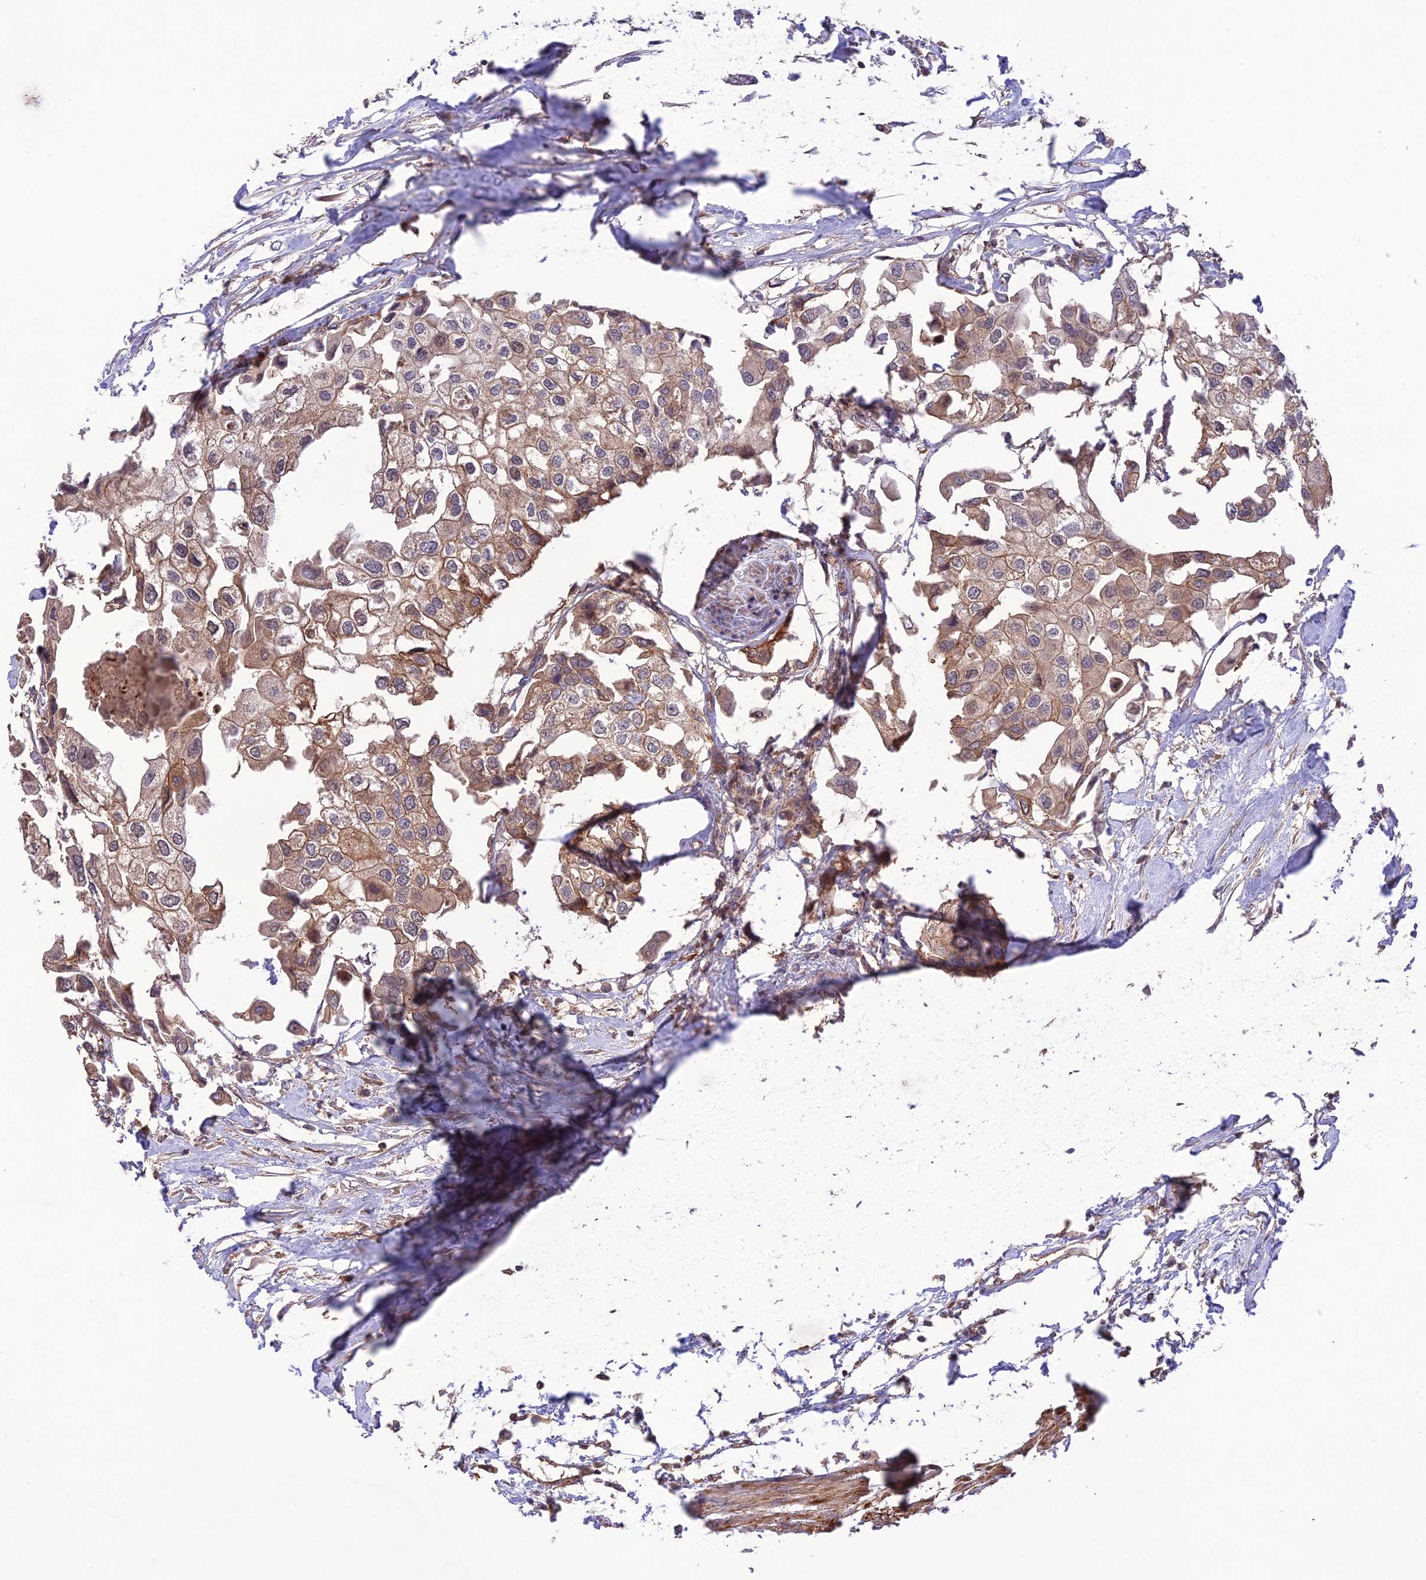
{"staining": {"intensity": "moderate", "quantity": ">75%", "location": "cytoplasmic/membranous"}, "tissue": "urothelial cancer", "cell_type": "Tumor cells", "image_type": "cancer", "snomed": [{"axis": "morphology", "description": "Urothelial carcinoma, High grade"}, {"axis": "topography", "description": "Urinary bladder"}], "caption": "DAB immunohistochemical staining of urothelial cancer exhibits moderate cytoplasmic/membranous protein expression in about >75% of tumor cells.", "gene": "FCHSD1", "patient": {"sex": "male", "age": 64}}